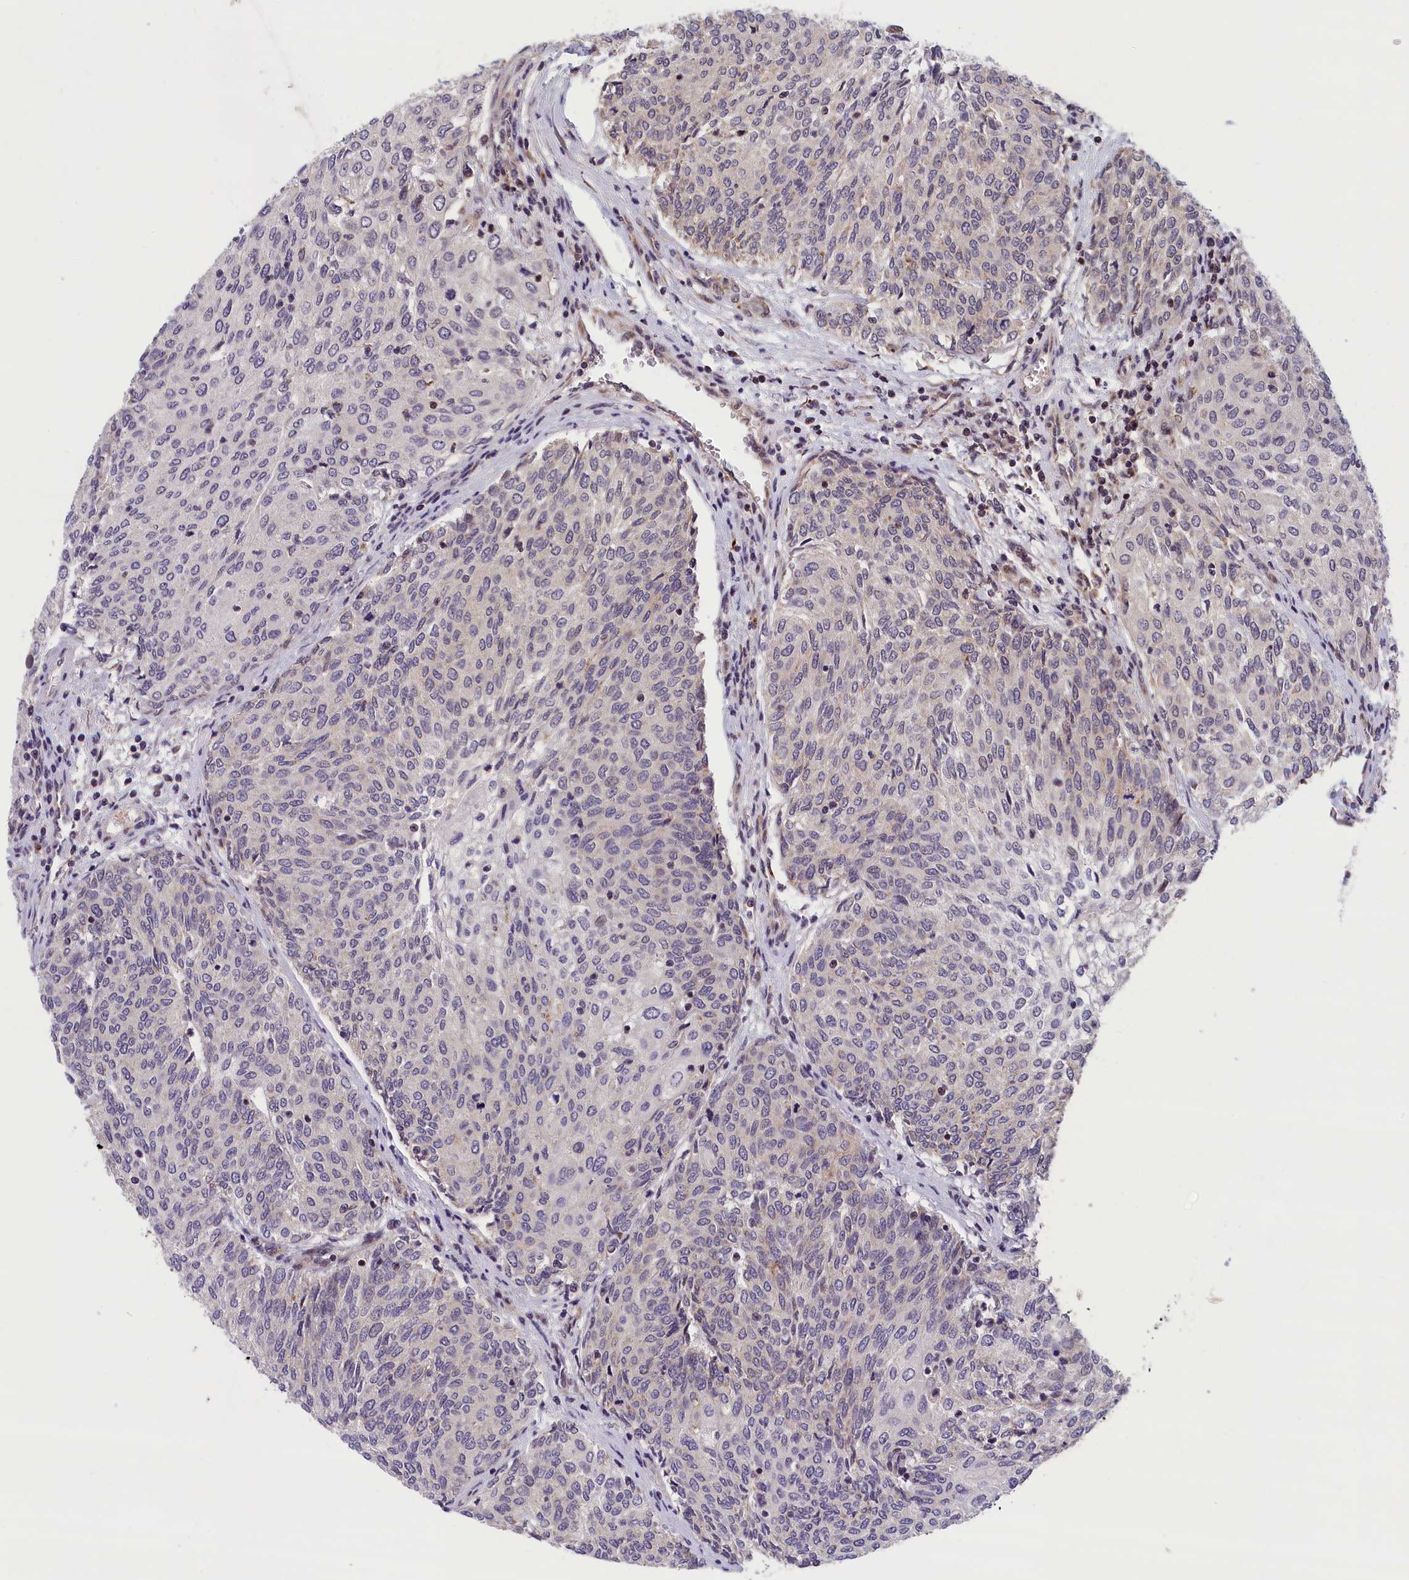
{"staining": {"intensity": "strong", "quantity": "25%-75%", "location": "nuclear"}, "tissue": "urothelial cancer", "cell_type": "Tumor cells", "image_type": "cancer", "snomed": [{"axis": "morphology", "description": "Urothelial carcinoma, High grade"}, {"axis": "topography", "description": "Urinary bladder"}], "caption": "Protein staining by immunohistochemistry reveals strong nuclear expression in about 25%-75% of tumor cells in urothelial carcinoma (high-grade). Using DAB (3,3'-diaminobenzidine) (brown) and hematoxylin (blue) stains, captured at high magnification using brightfield microscopy.", "gene": "KCNK6", "patient": {"sex": "female", "age": 79}}